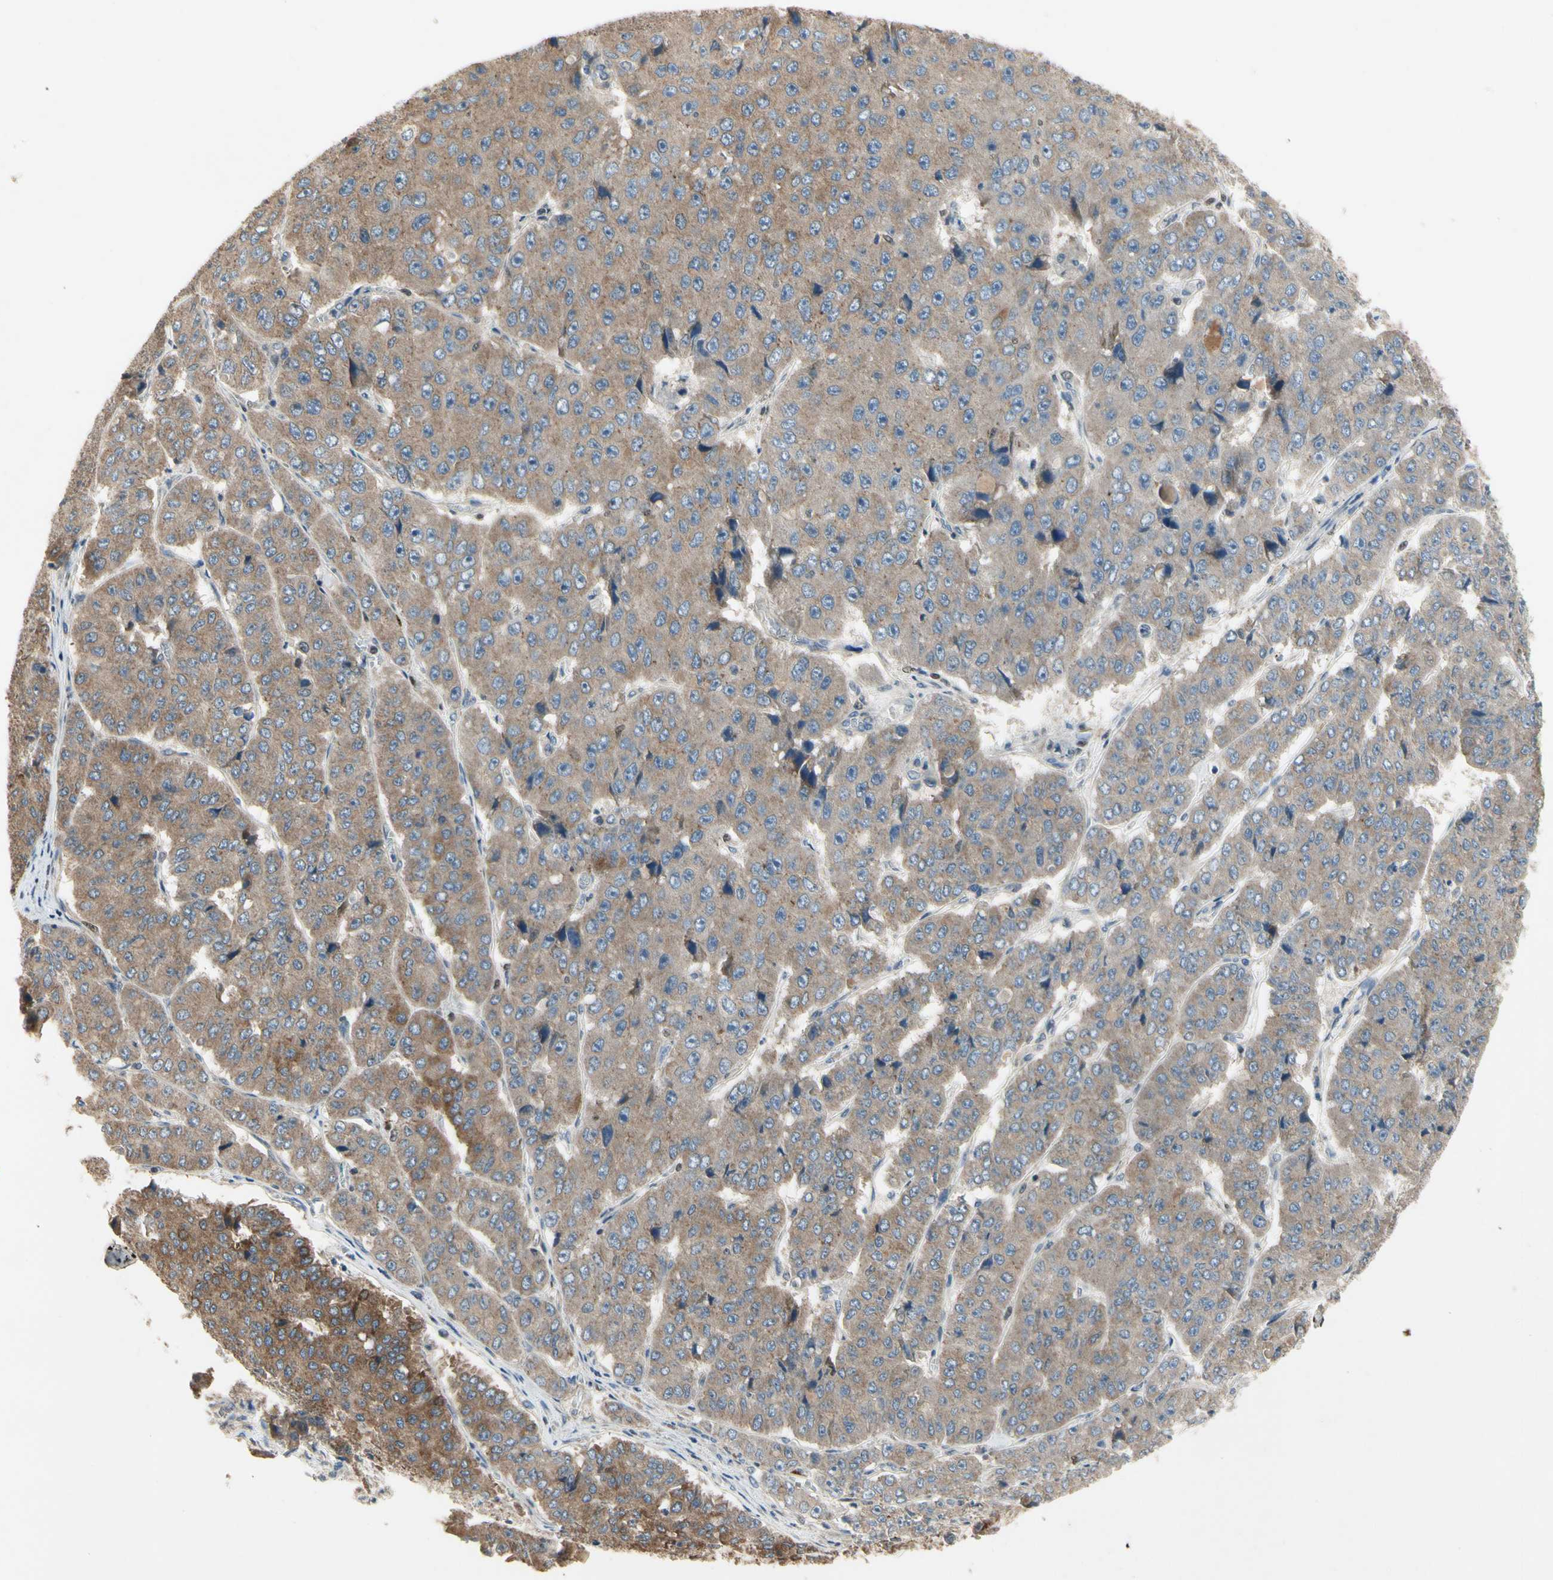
{"staining": {"intensity": "strong", "quantity": "<25%", "location": "cytoplasmic/membranous"}, "tissue": "pancreatic cancer", "cell_type": "Tumor cells", "image_type": "cancer", "snomed": [{"axis": "morphology", "description": "Adenocarcinoma, NOS"}, {"axis": "topography", "description": "Pancreas"}], "caption": "There is medium levels of strong cytoplasmic/membranous expression in tumor cells of pancreatic adenocarcinoma, as demonstrated by immunohistochemical staining (brown color).", "gene": "CGREF1", "patient": {"sex": "male", "age": 50}}